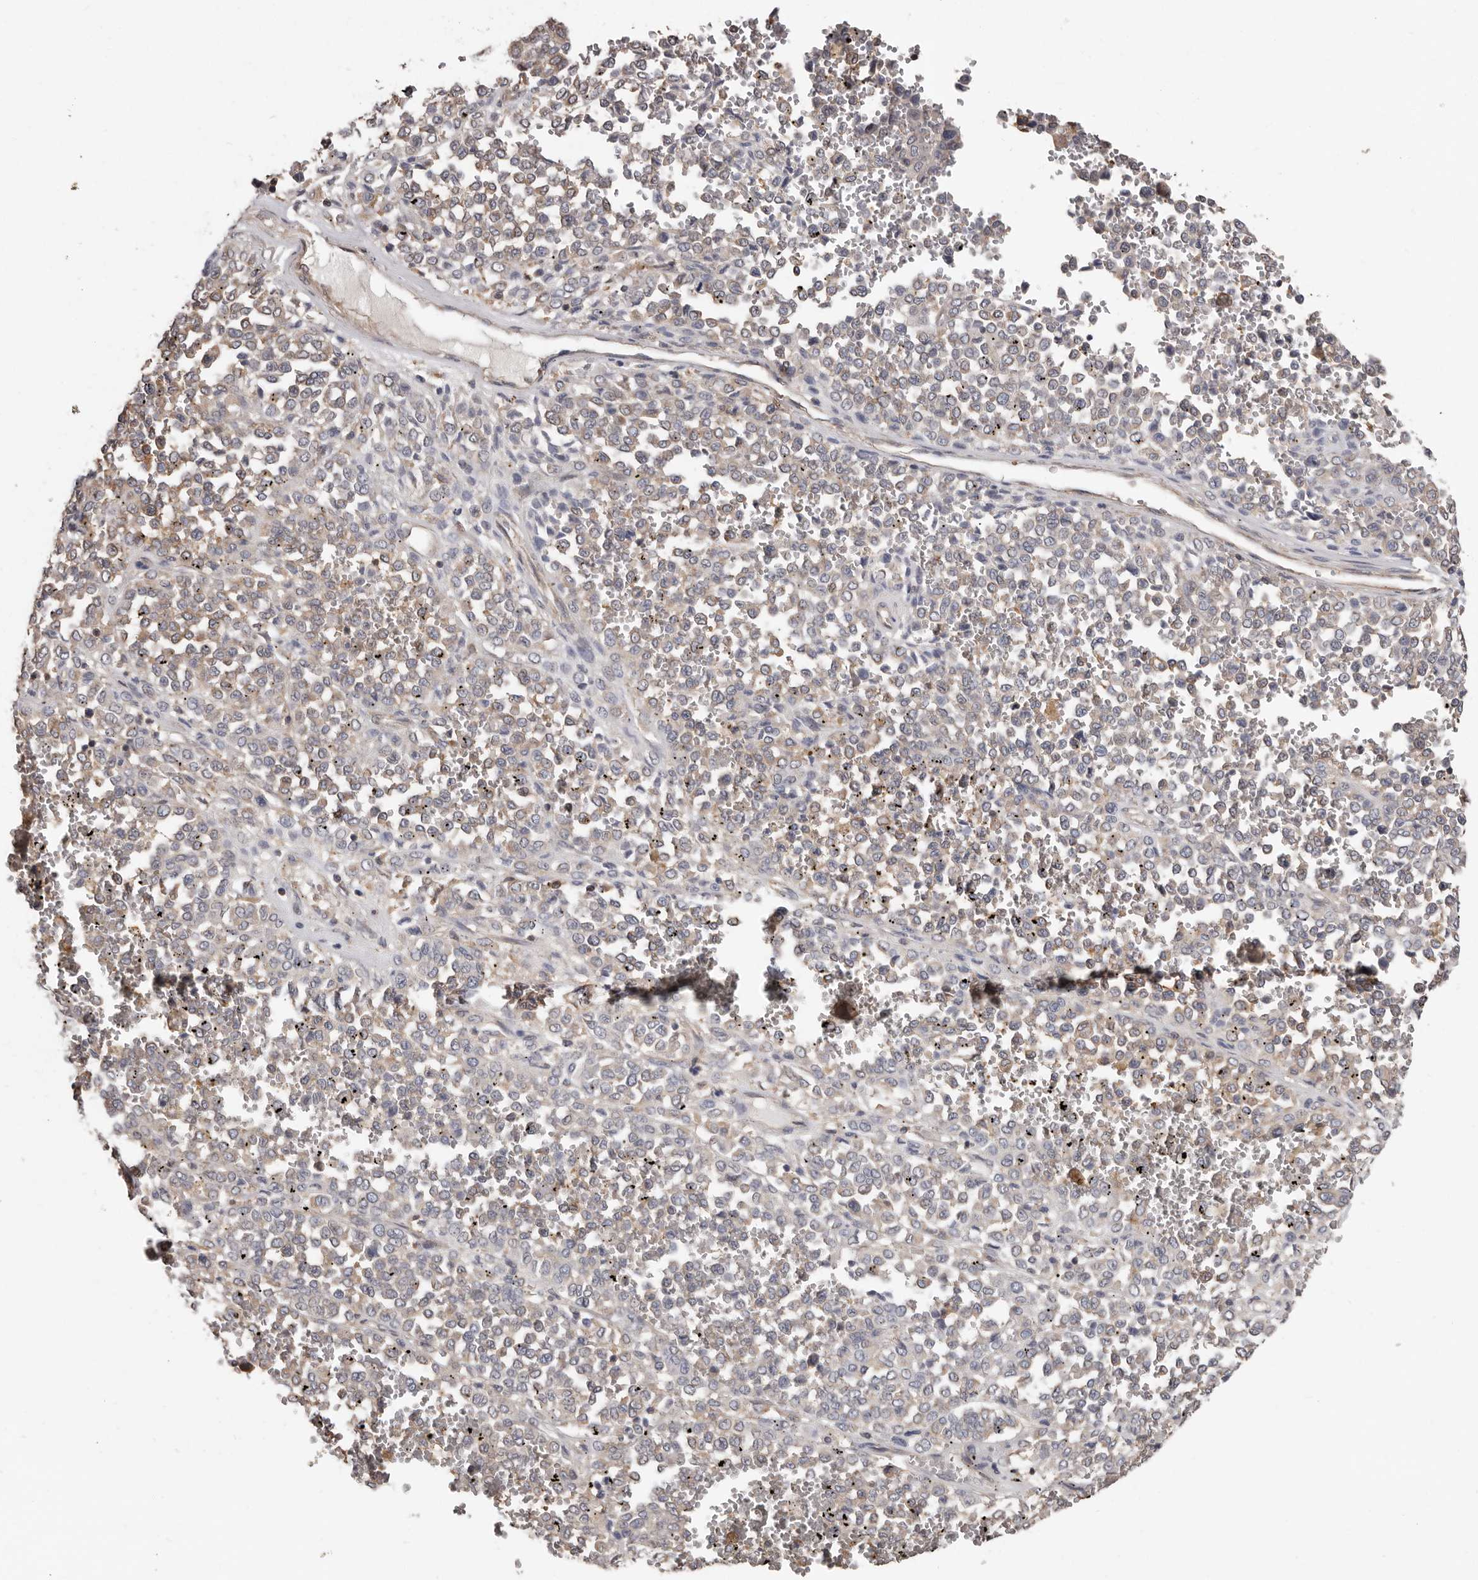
{"staining": {"intensity": "weak", "quantity": "25%-75%", "location": "cytoplasmic/membranous"}, "tissue": "melanoma", "cell_type": "Tumor cells", "image_type": "cancer", "snomed": [{"axis": "morphology", "description": "Malignant melanoma, Metastatic site"}, {"axis": "topography", "description": "Pancreas"}], "caption": "Malignant melanoma (metastatic site) stained for a protein (brown) displays weak cytoplasmic/membranous positive positivity in about 25%-75% of tumor cells.", "gene": "MRPL18", "patient": {"sex": "female", "age": 30}}